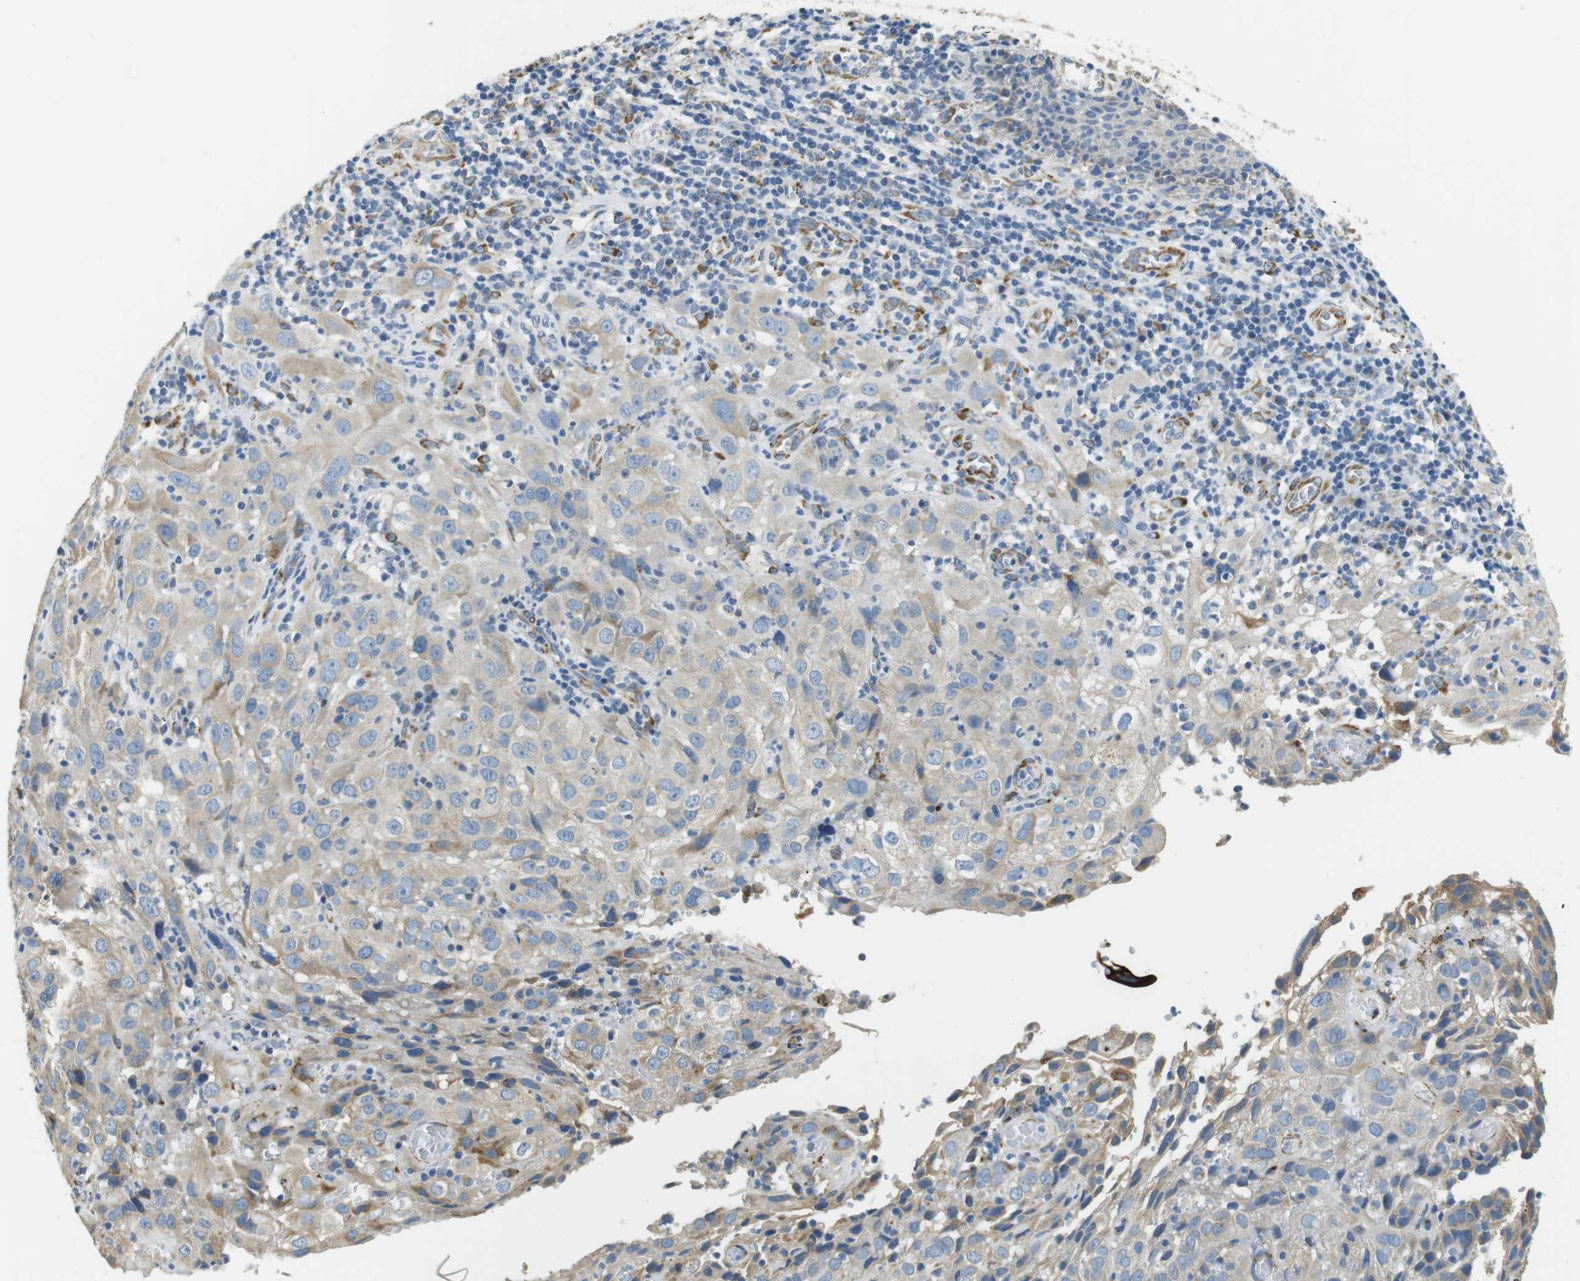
{"staining": {"intensity": "negative", "quantity": "none", "location": "none"}, "tissue": "cervical cancer", "cell_type": "Tumor cells", "image_type": "cancer", "snomed": [{"axis": "morphology", "description": "Squamous cell carcinoma, NOS"}, {"axis": "topography", "description": "Cervix"}], "caption": "IHC image of cervical cancer stained for a protein (brown), which shows no positivity in tumor cells. (DAB IHC visualized using brightfield microscopy, high magnification).", "gene": "UNC5CL", "patient": {"sex": "female", "age": 32}}